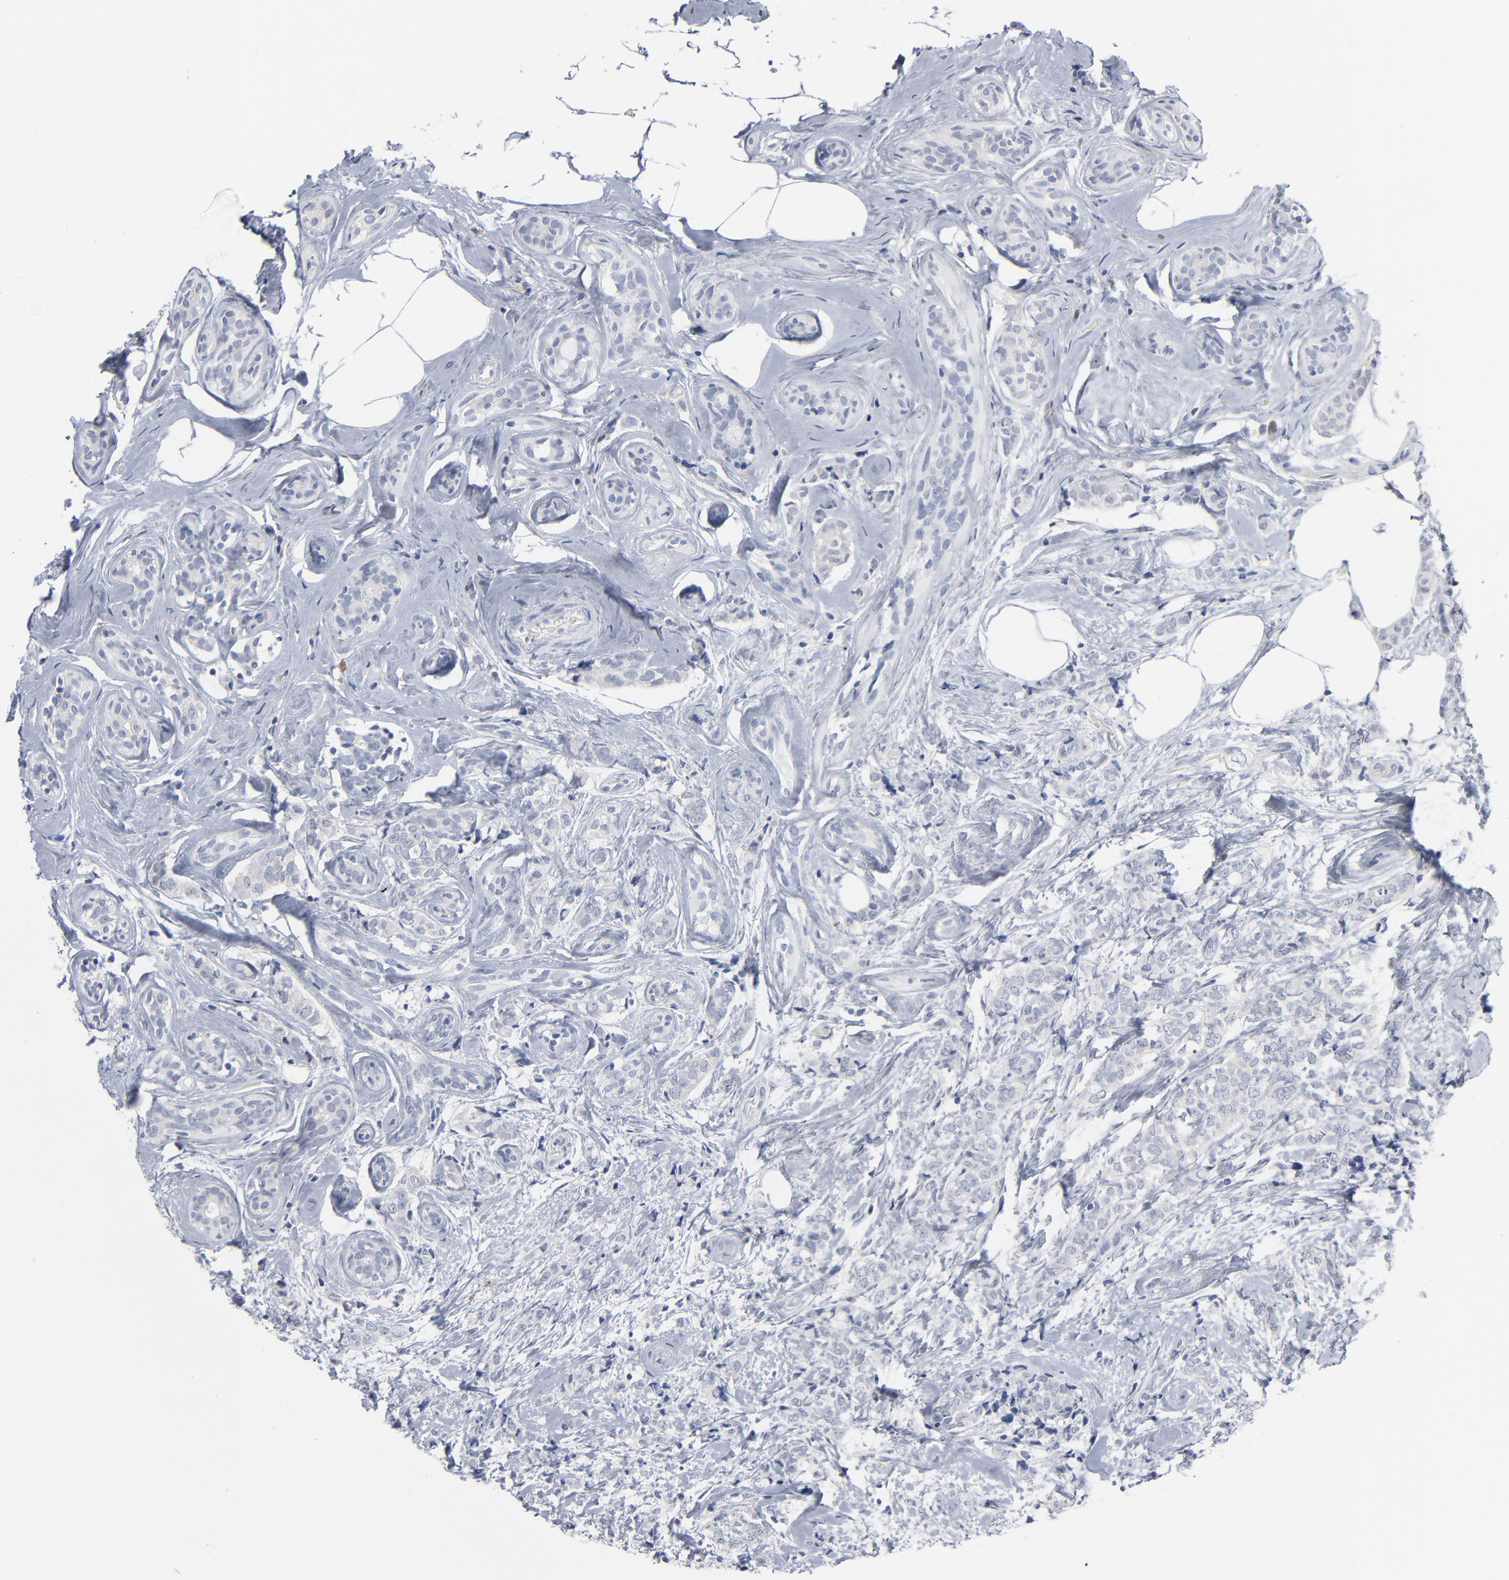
{"staining": {"intensity": "negative", "quantity": "none", "location": "none"}, "tissue": "breast cancer", "cell_type": "Tumor cells", "image_type": "cancer", "snomed": [{"axis": "morphology", "description": "Lobular carcinoma"}, {"axis": "topography", "description": "Breast"}], "caption": "DAB (3,3'-diaminobenzidine) immunohistochemical staining of human breast cancer demonstrates no significant expression in tumor cells.", "gene": "PAGE1", "patient": {"sex": "female", "age": 60}}